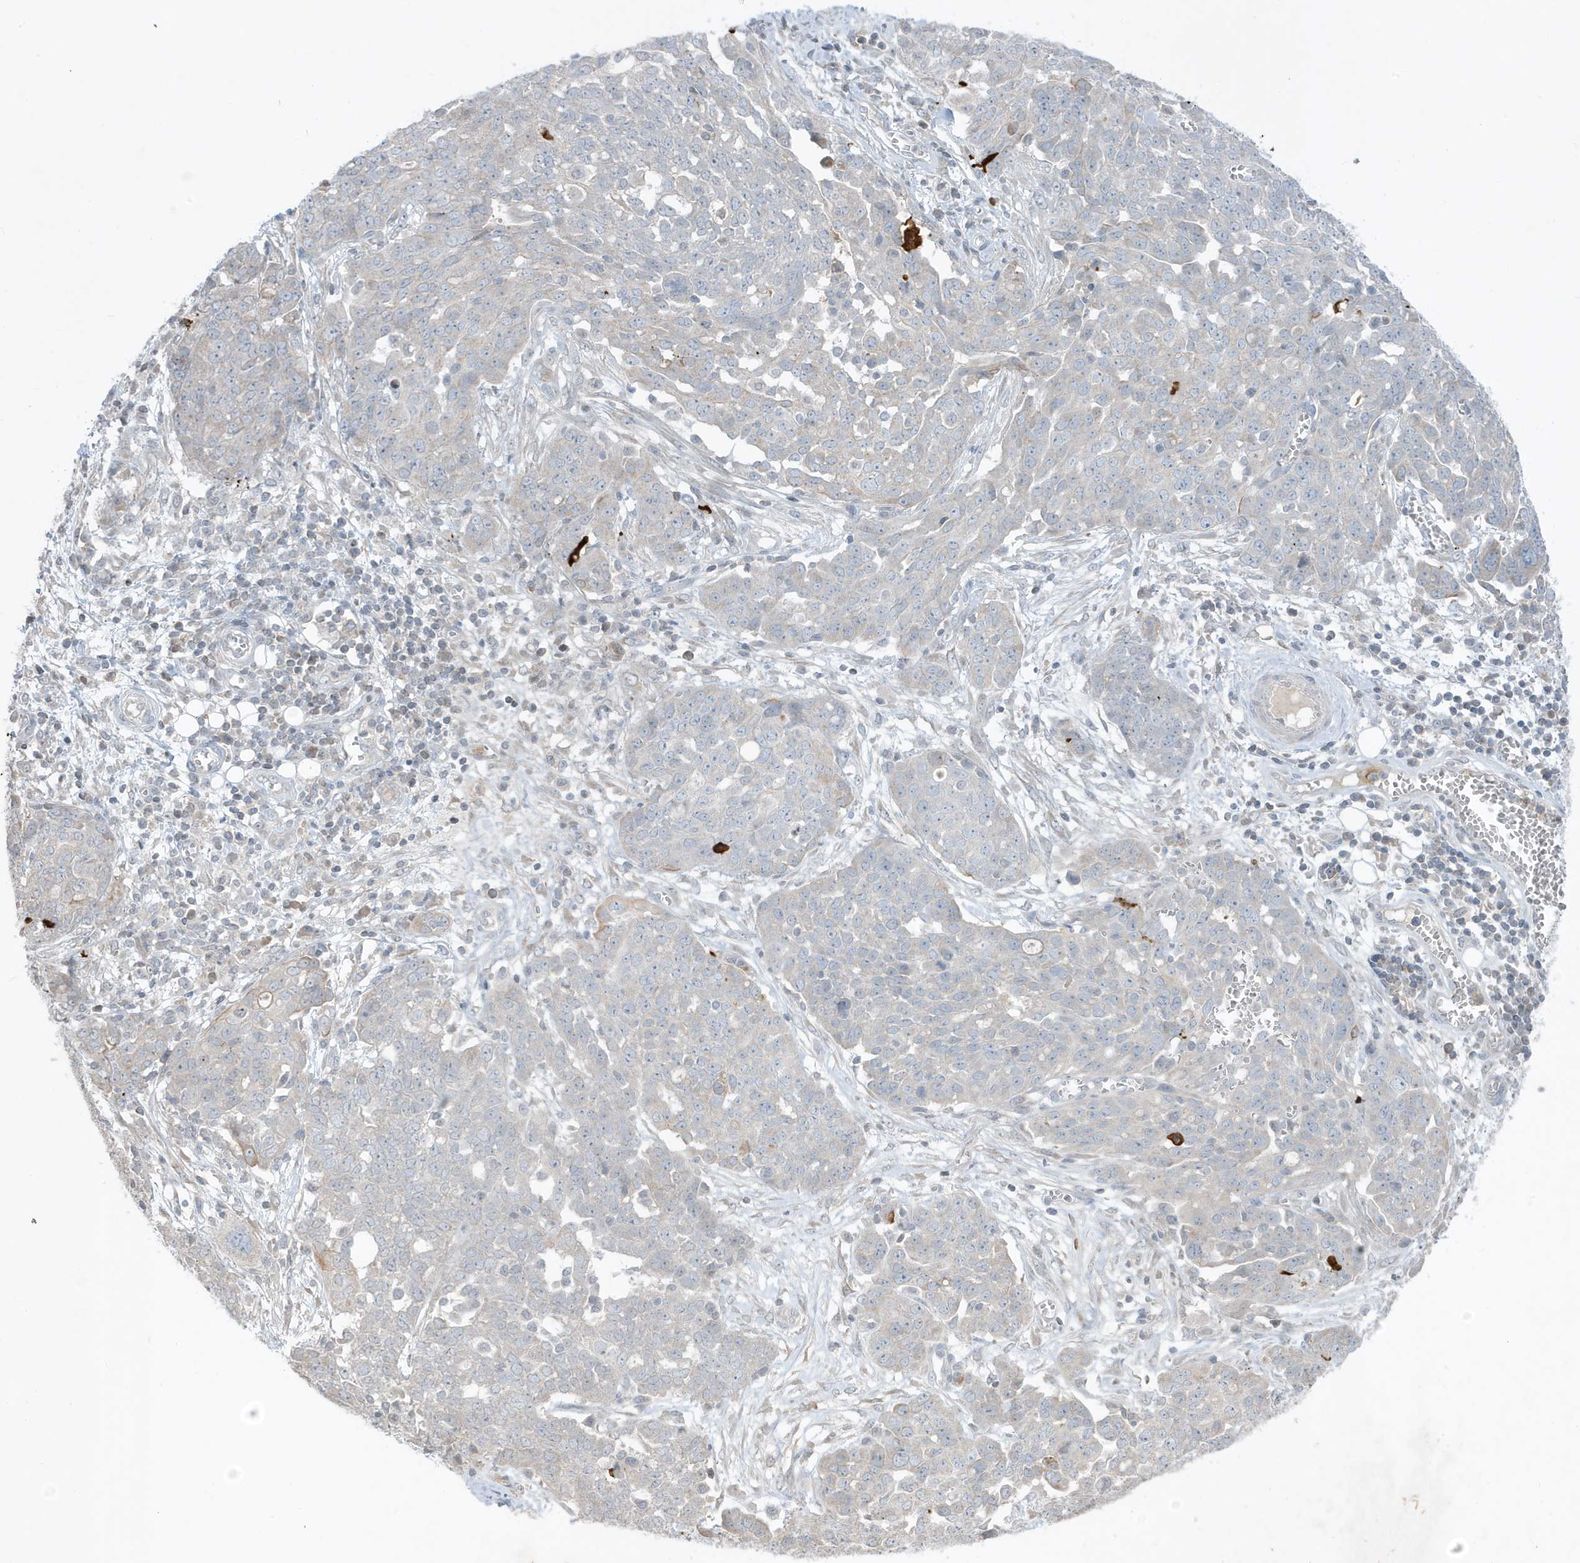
{"staining": {"intensity": "negative", "quantity": "none", "location": "none"}, "tissue": "ovarian cancer", "cell_type": "Tumor cells", "image_type": "cancer", "snomed": [{"axis": "morphology", "description": "Cystadenocarcinoma, serous, NOS"}, {"axis": "topography", "description": "Soft tissue"}, {"axis": "topography", "description": "Ovary"}], "caption": "Ovarian serous cystadenocarcinoma was stained to show a protein in brown. There is no significant expression in tumor cells.", "gene": "FNDC1", "patient": {"sex": "female", "age": 57}}